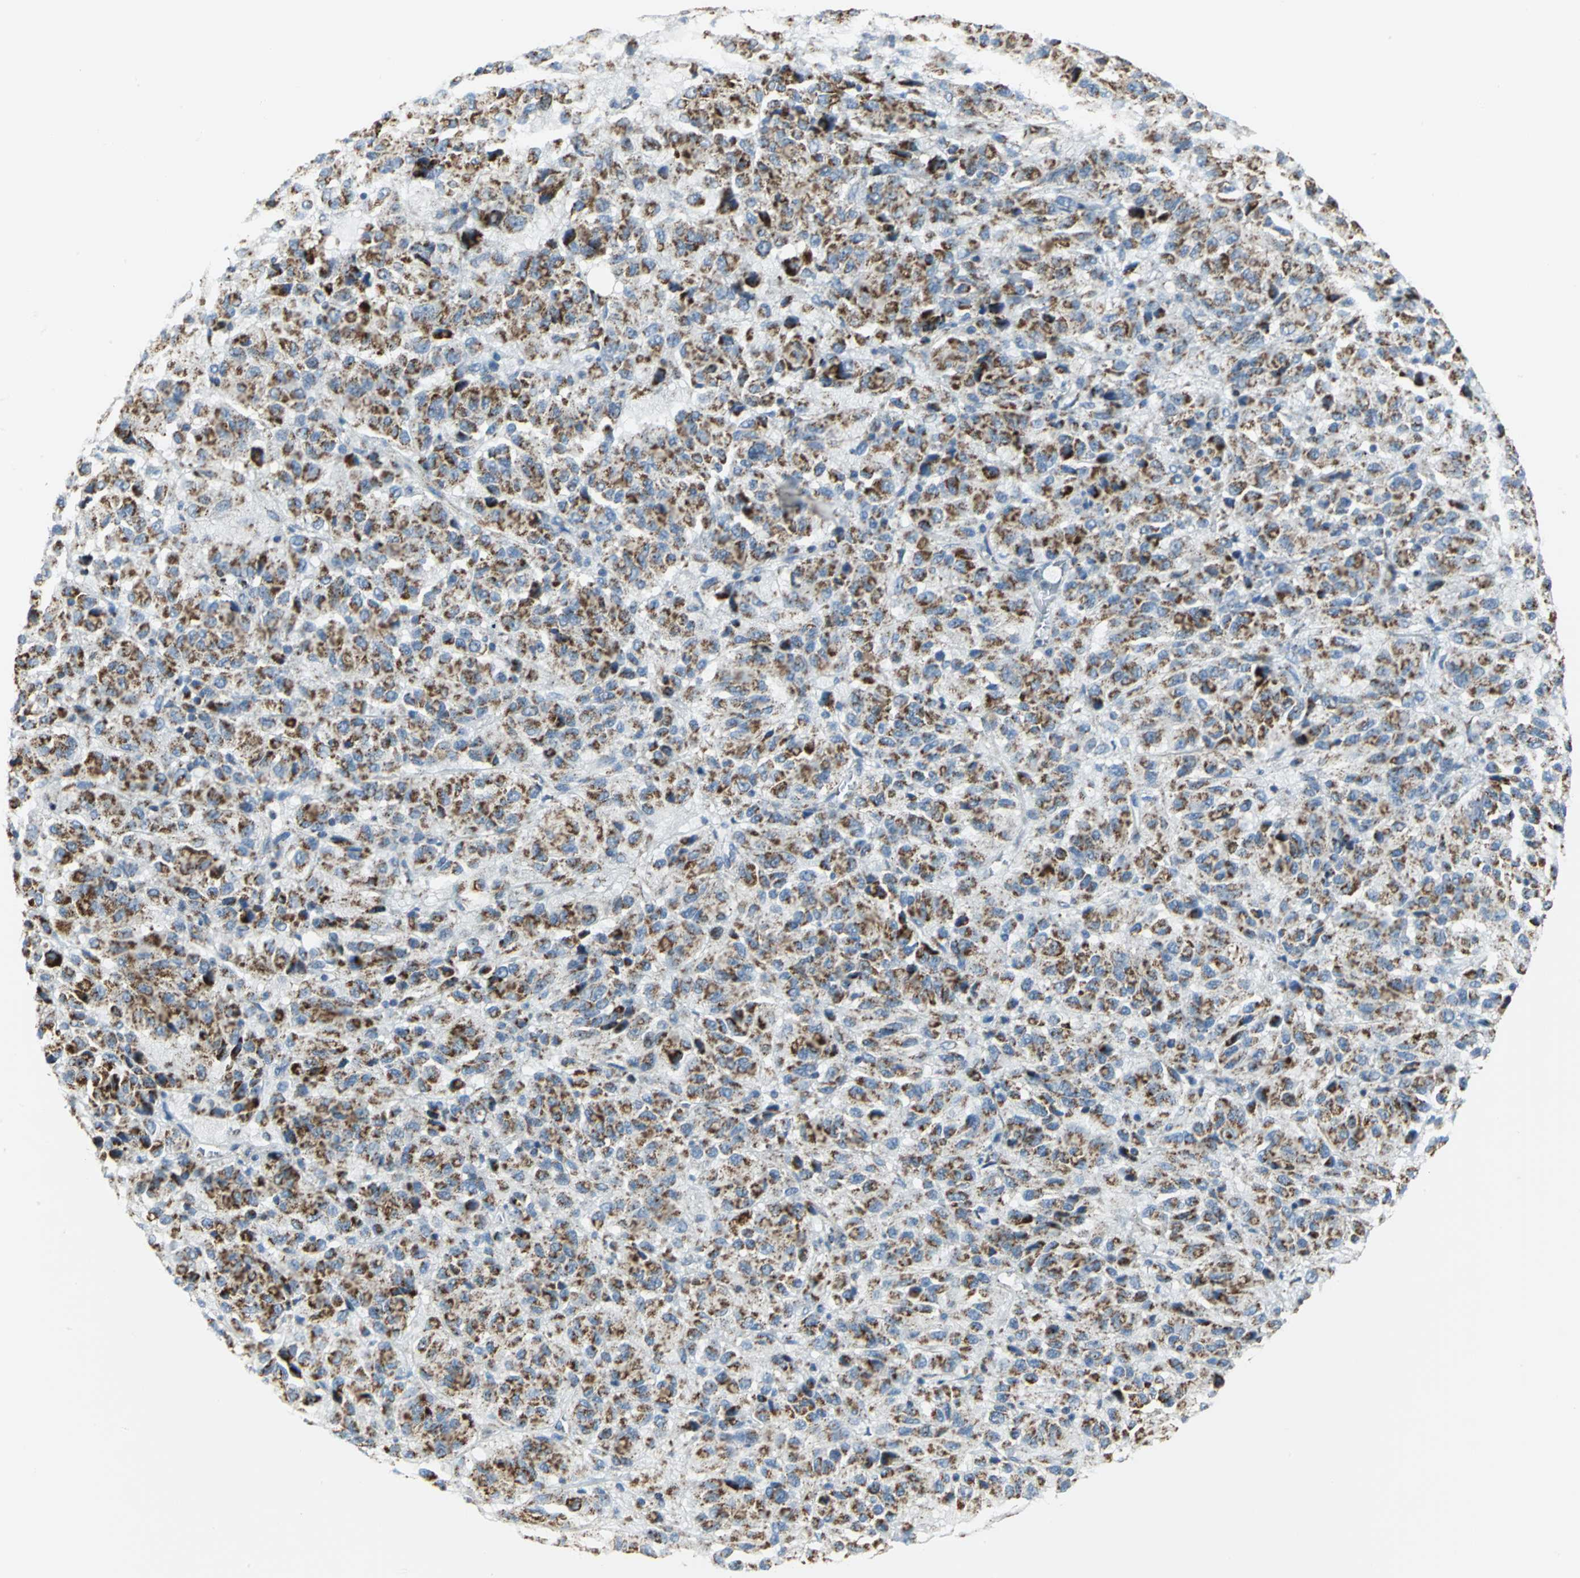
{"staining": {"intensity": "moderate", "quantity": ">75%", "location": "cytoplasmic/membranous"}, "tissue": "melanoma", "cell_type": "Tumor cells", "image_type": "cancer", "snomed": [{"axis": "morphology", "description": "Malignant melanoma, Metastatic site"}, {"axis": "topography", "description": "Lung"}], "caption": "An immunohistochemistry histopathology image of tumor tissue is shown. Protein staining in brown labels moderate cytoplasmic/membranous positivity in malignant melanoma (metastatic site) within tumor cells. The protein is stained brown, and the nuclei are stained in blue (DAB (3,3'-diaminobenzidine) IHC with brightfield microscopy, high magnification).", "gene": "NTRK1", "patient": {"sex": "male", "age": 64}}